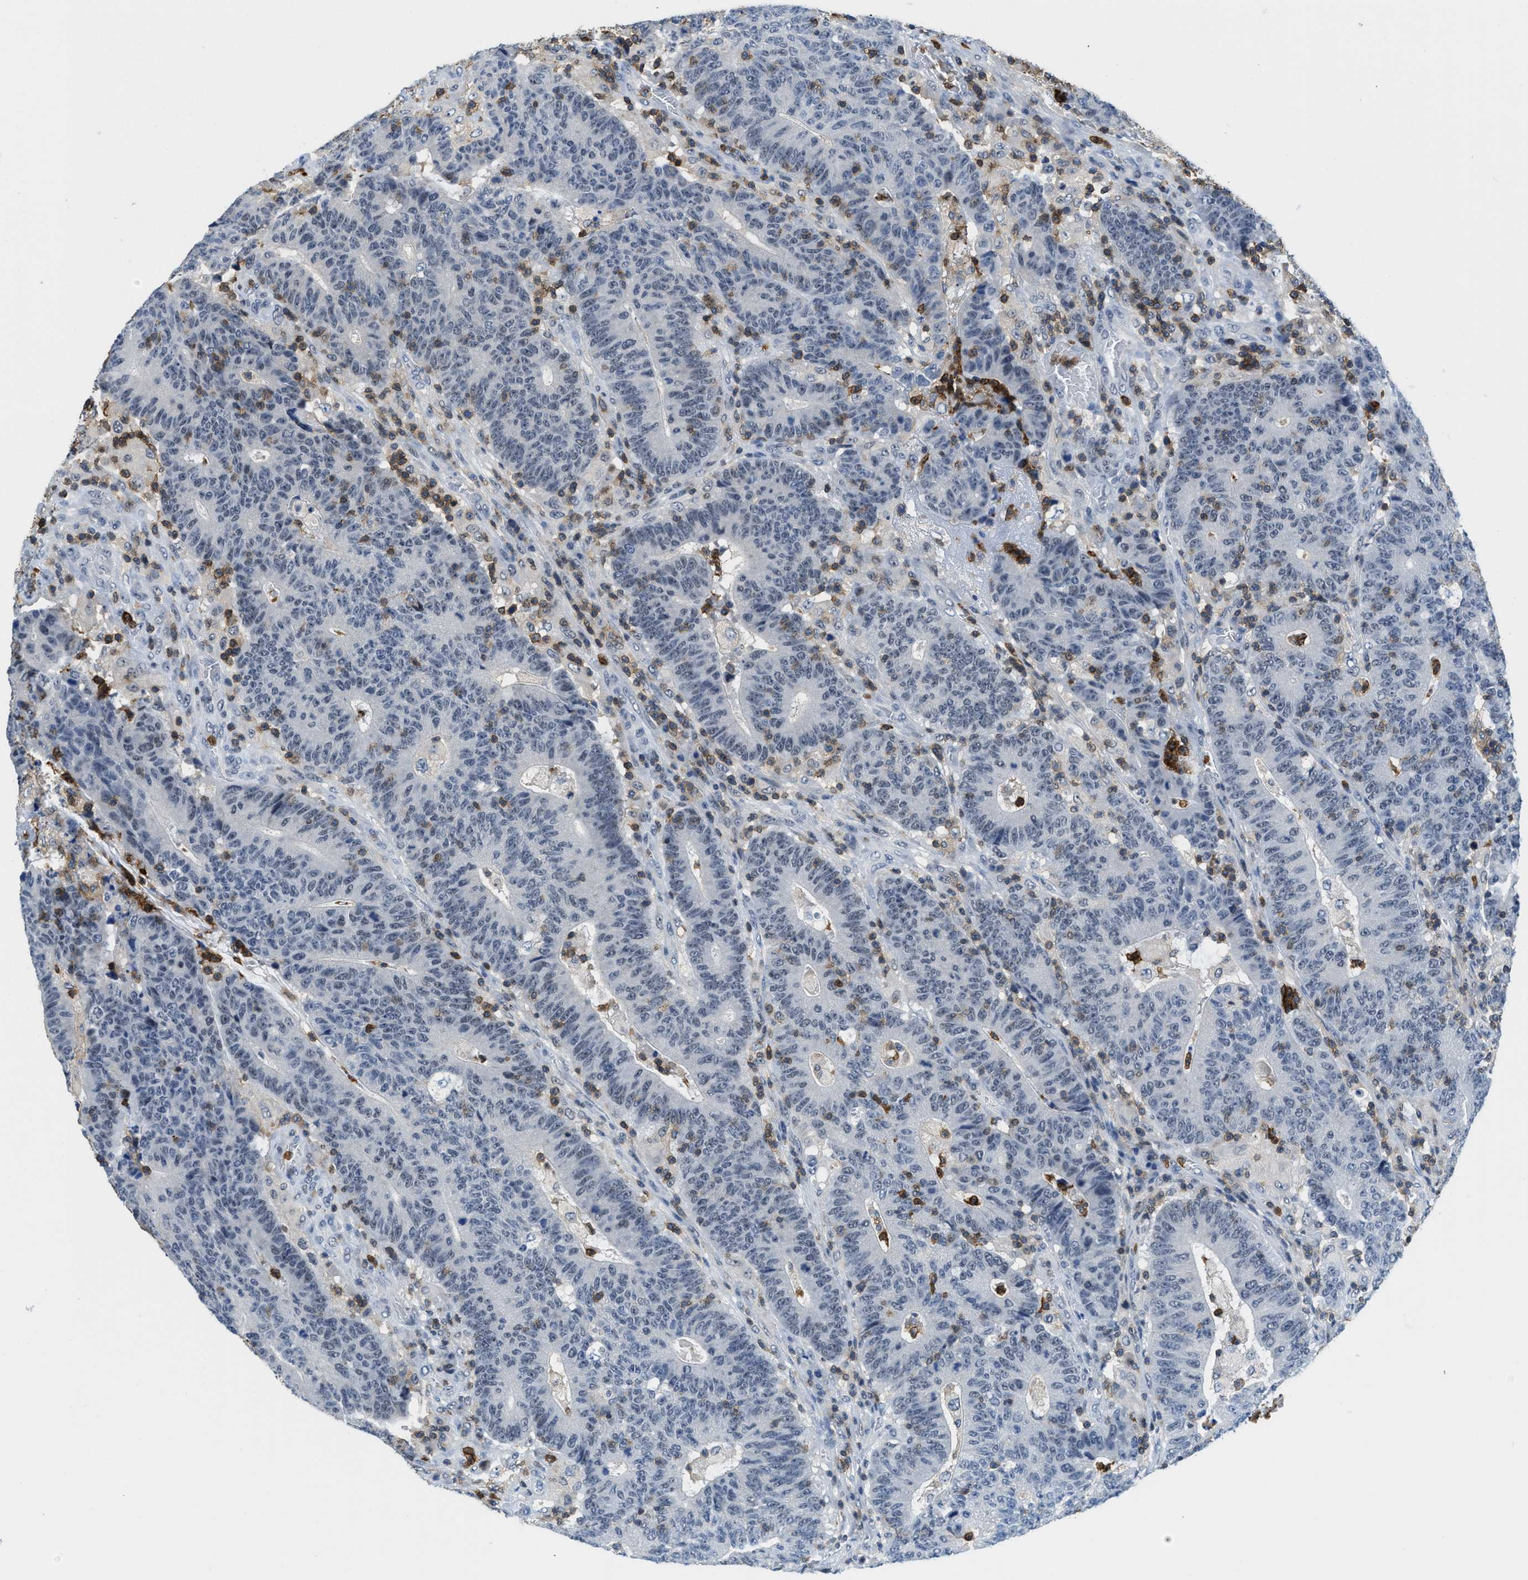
{"staining": {"intensity": "negative", "quantity": "none", "location": "none"}, "tissue": "colorectal cancer", "cell_type": "Tumor cells", "image_type": "cancer", "snomed": [{"axis": "morphology", "description": "Normal tissue, NOS"}, {"axis": "morphology", "description": "Adenocarcinoma, NOS"}, {"axis": "topography", "description": "Colon"}], "caption": "IHC photomicrograph of colorectal cancer (adenocarcinoma) stained for a protein (brown), which shows no expression in tumor cells. The staining is performed using DAB brown chromogen with nuclei counter-stained in using hematoxylin.", "gene": "FAM151A", "patient": {"sex": "female", "age": 75}}